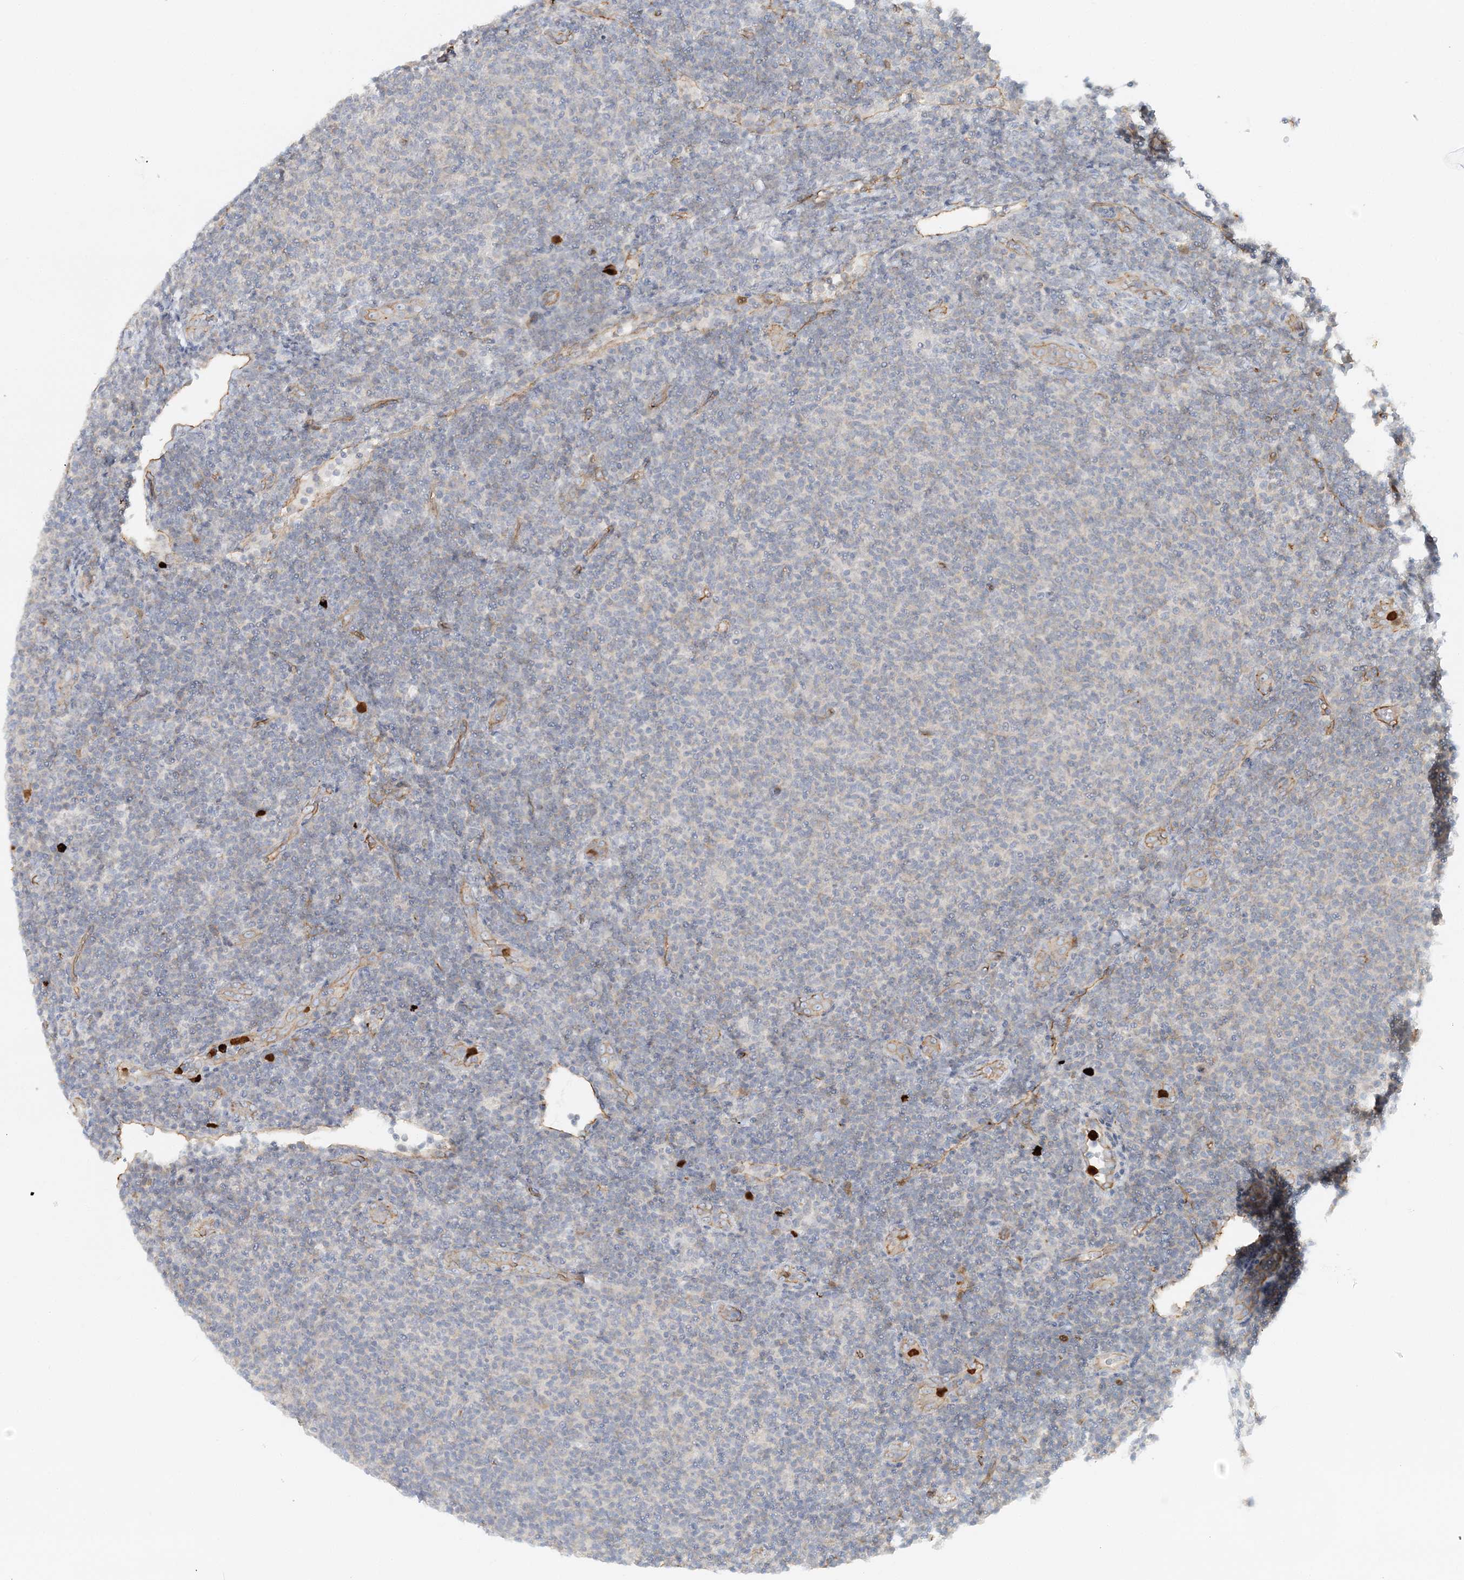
{"staining": {"intensity": "negative", "quantity": "none", "location": "none"}, "tissue": "lymphoma", "cell_type": "Tumor cells", "image_type": "cancer", "snomed": [{"axis": "morphology", "description": "Malignant lymphoma, non-Hodgkin's type, Low grade"}, {"axis": "topography", "description": "Lymph node"}], "caption": "Tumor cells show no significant protein positivity in lymphoma. Brightfield microscopy of IHC stained with DAB (brown) and hematoxylin (blue), captured at high magnification.", "gene": "DNAH1", "patient": {"sex": "male", "age": 66}}